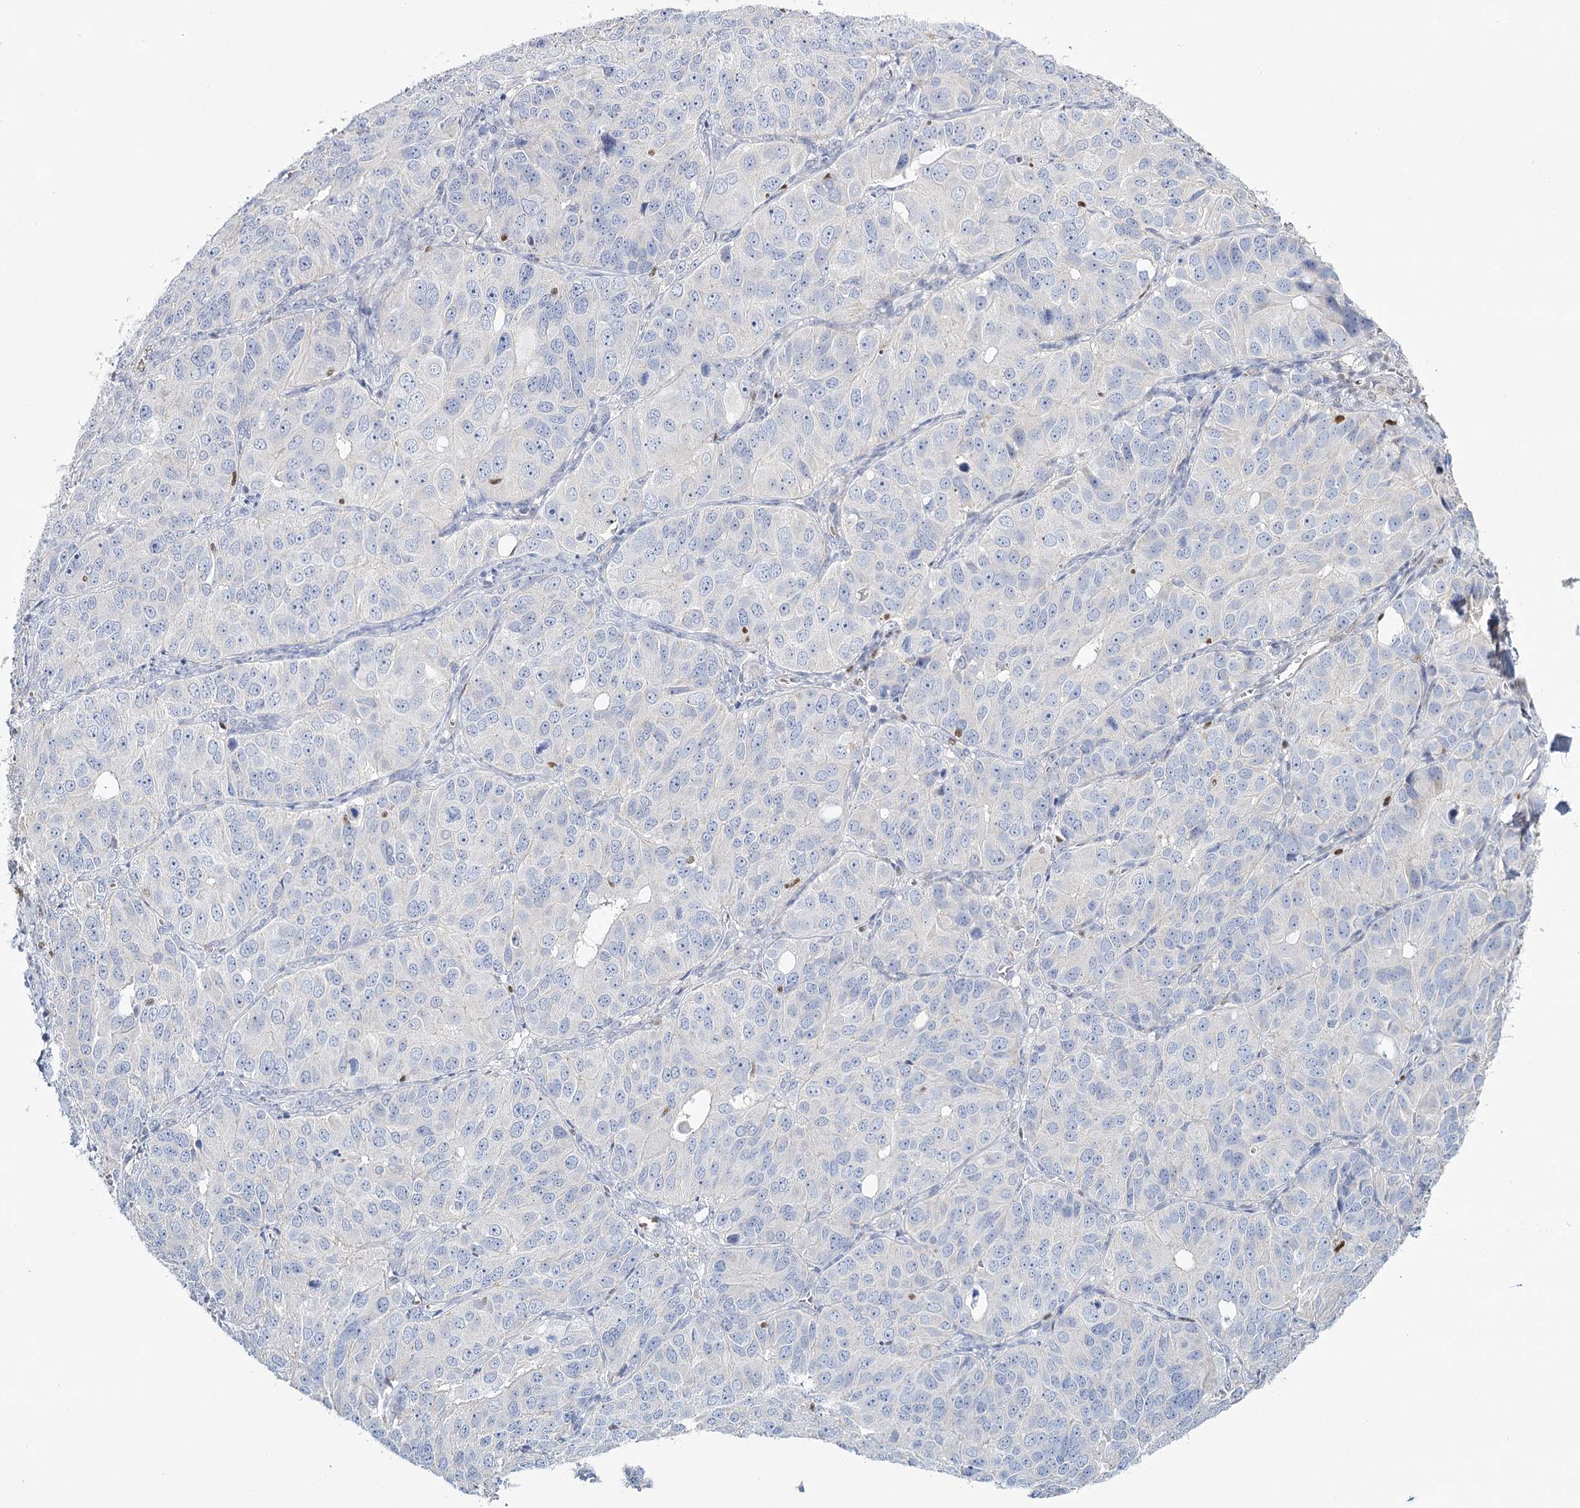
{"staining": {"intensity": "negative", "quantity": "none", "location": "none"}, "tissue": "ovarian cancer", "cell_type": "Tumor cells", "image_type": "cancer", "snomed": [{"axis": "morphology", "description": "Carcinoma, endometroid"}, {"axis": "topography", "description": "Ovary"}], "caption": "Tumor cells are negative for brown protein staining in ovarian endometroid carcinoma.", "gene": "IGSF3", "patient": {"sex": "female", "age": 51}}